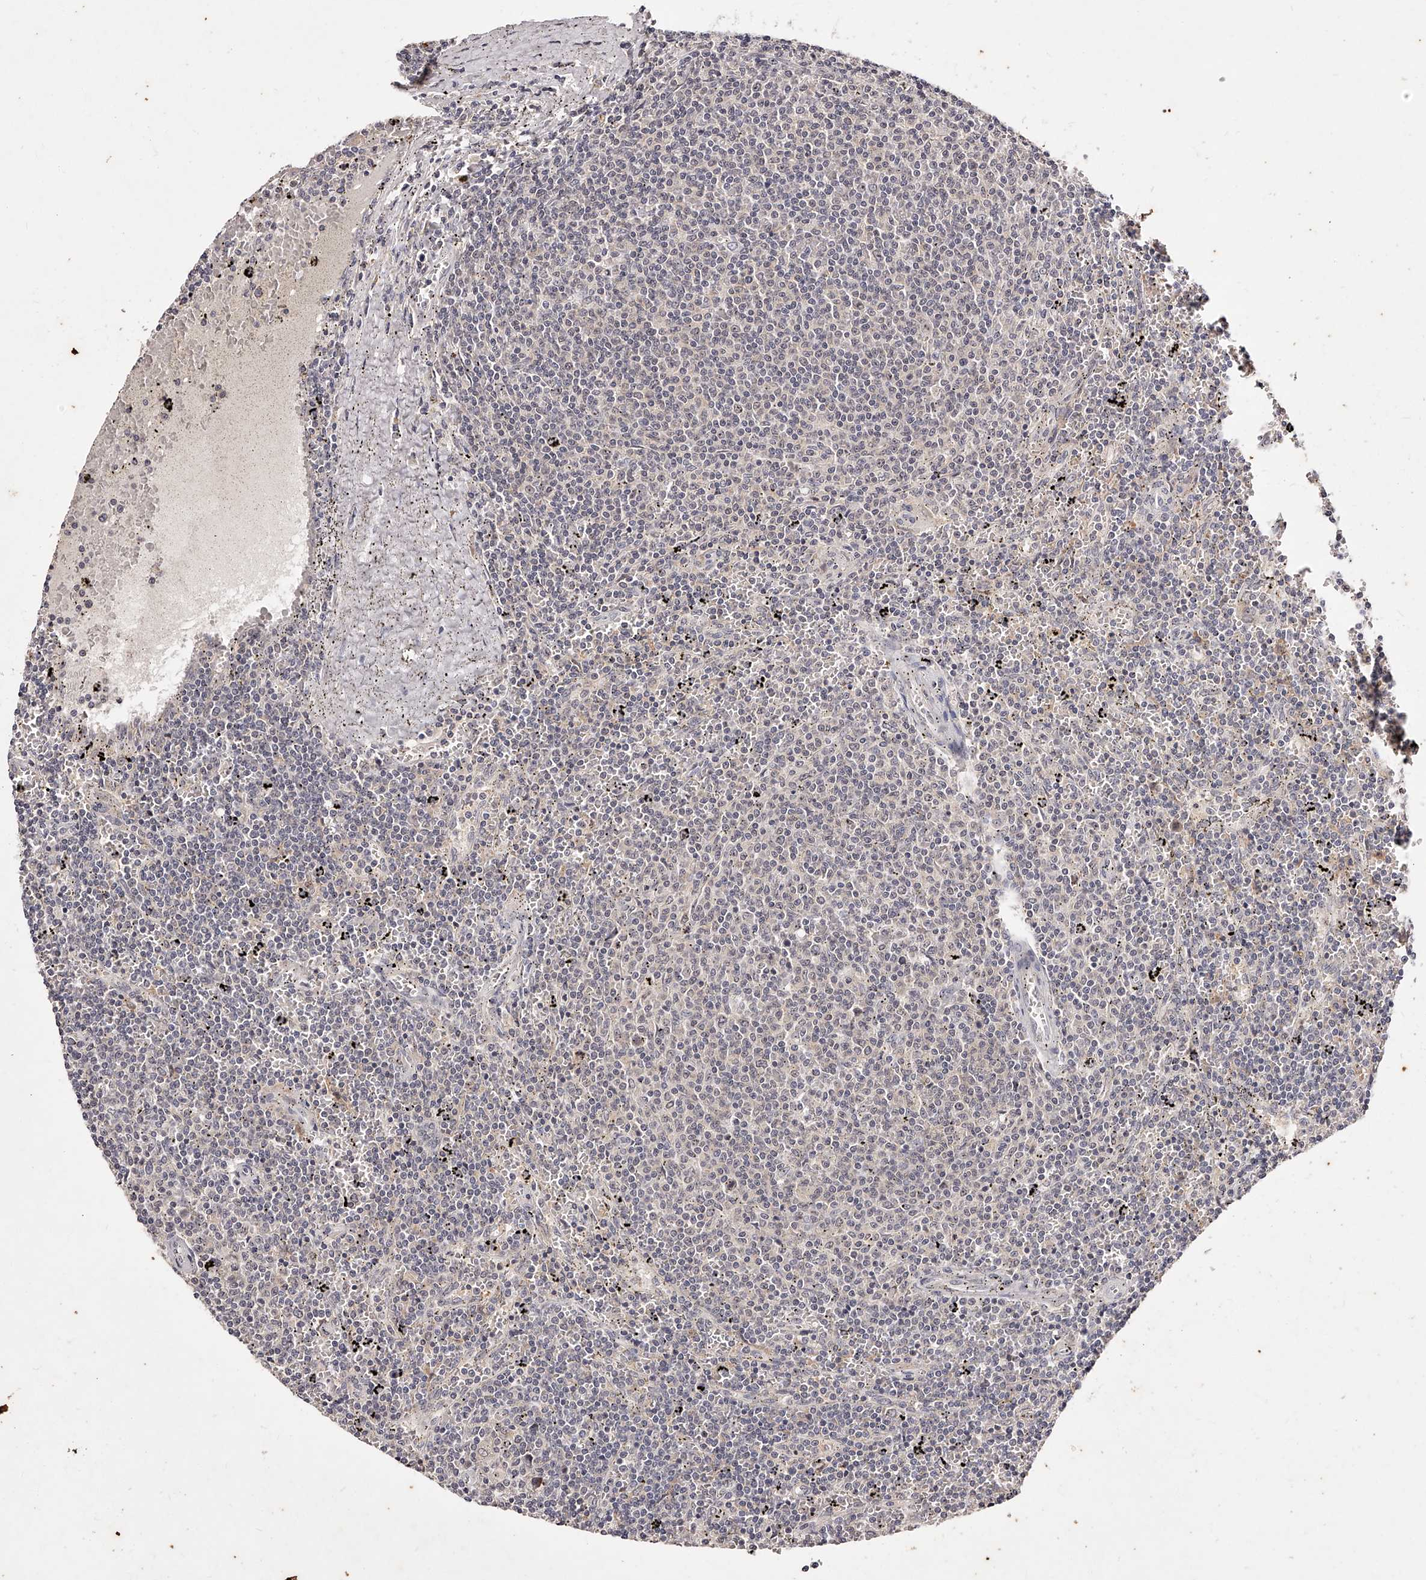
{"staining": {"intensity": "negative", "quantity": "none", "location": "none"}, "tissue": "lymphoma", "cell_type": "Tumor cells", "image_type": "cancer", "snomed": [{"axis": "morphology", "description": "Malignant lymphoma, non-Hodgkin's type, Low grade"}, {"axis": "topography", "description": "Spleen"}], "caption": "Immunohistochemical staining of lymphoma reveals no significant expression in tumor cells.", "gene": "PHACTR1", "patient": {"sex": "female", "age": 50}}